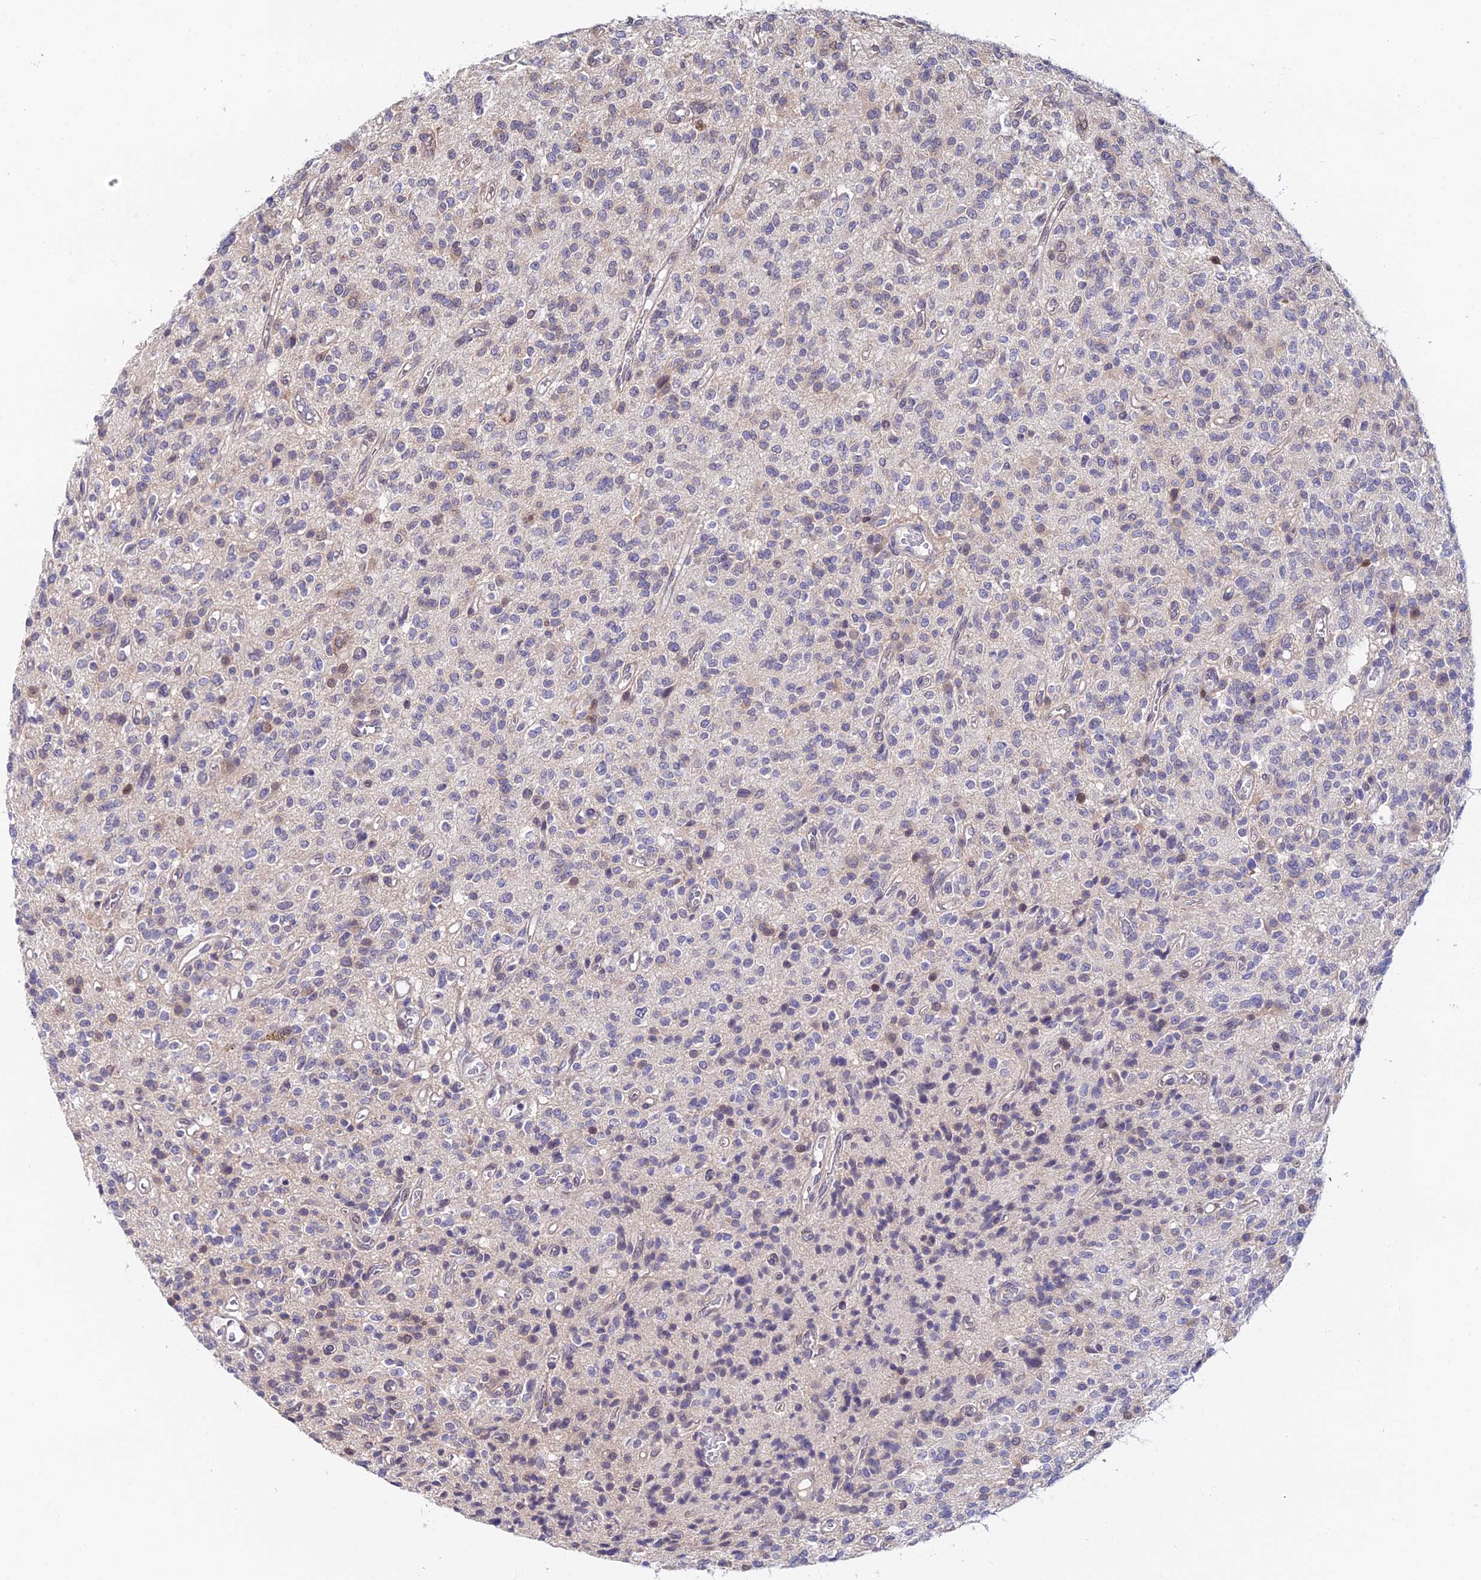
{"staining": {"intensity": "negative", "quantity": "none", "location": "none"}, "tissue": "glioma", "cell_type": "Tumor cells", "image_type": "cancer", "snomed": [{"axis": "morphology", "description": "Glioma, malignant, High grade"}, {"axis": "topography", "description": "Brain"}], "caption": "Glioma stained for a protein using immunohistochemistry demonstrates no expression tumor cells.", "gene": "INPP4A", "patient": {"sex": "male", "age": 34}}